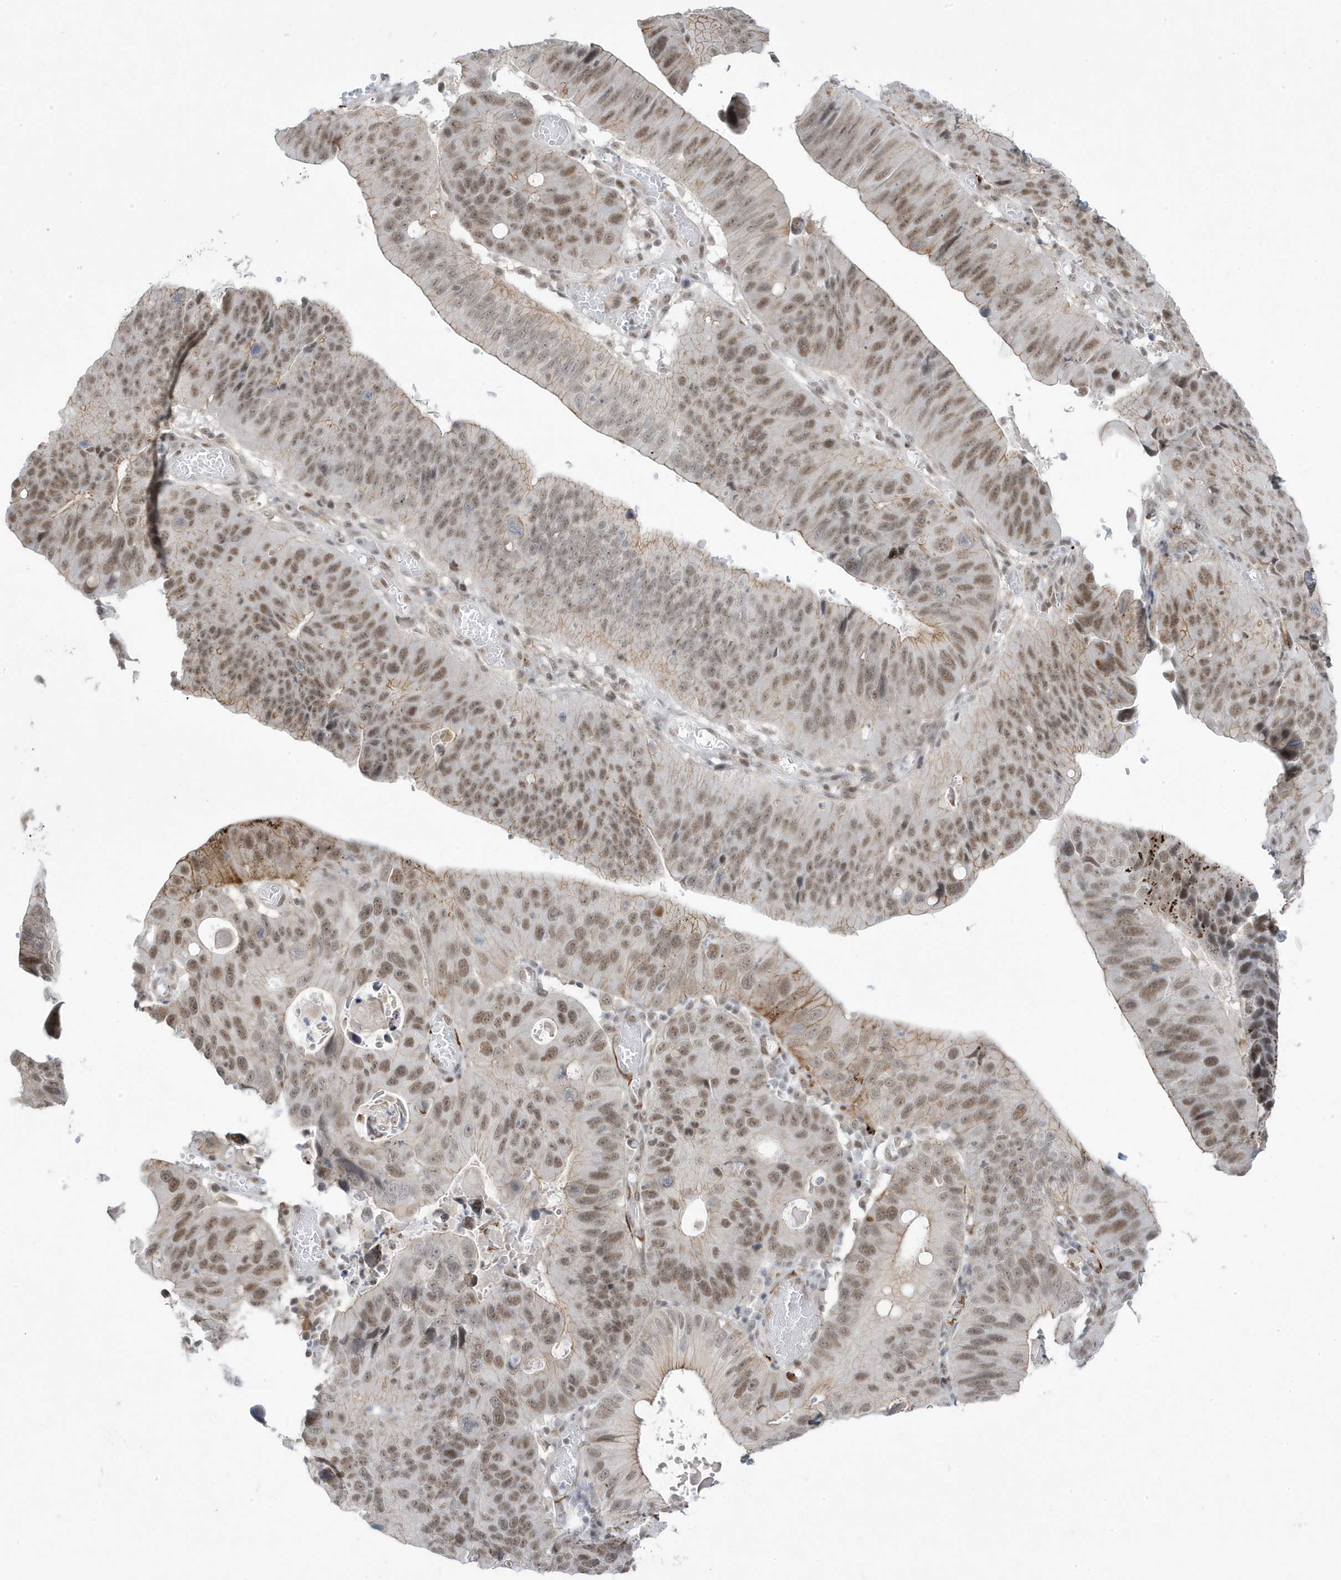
{"staining": {"intensity": "moderate", "quantity": ">75%", "location": "nuclear"}, "tissue": "stomach cancer", "cell_type": "Tumor cells", "image_type": "cancer", "snomed": [{"axis": "morphology", "description": "Adenocarcinoma, NOS"}, {"axis": "topography", "description": "Stomach"}], "caption": "Moderate nuclear protein staining is seen in approximately >75% of tumor cells in stomach cancer (adenocarcinoma).", "gene": "ADAMTSL3", "patient": {"sex": "male", "age": 59}}